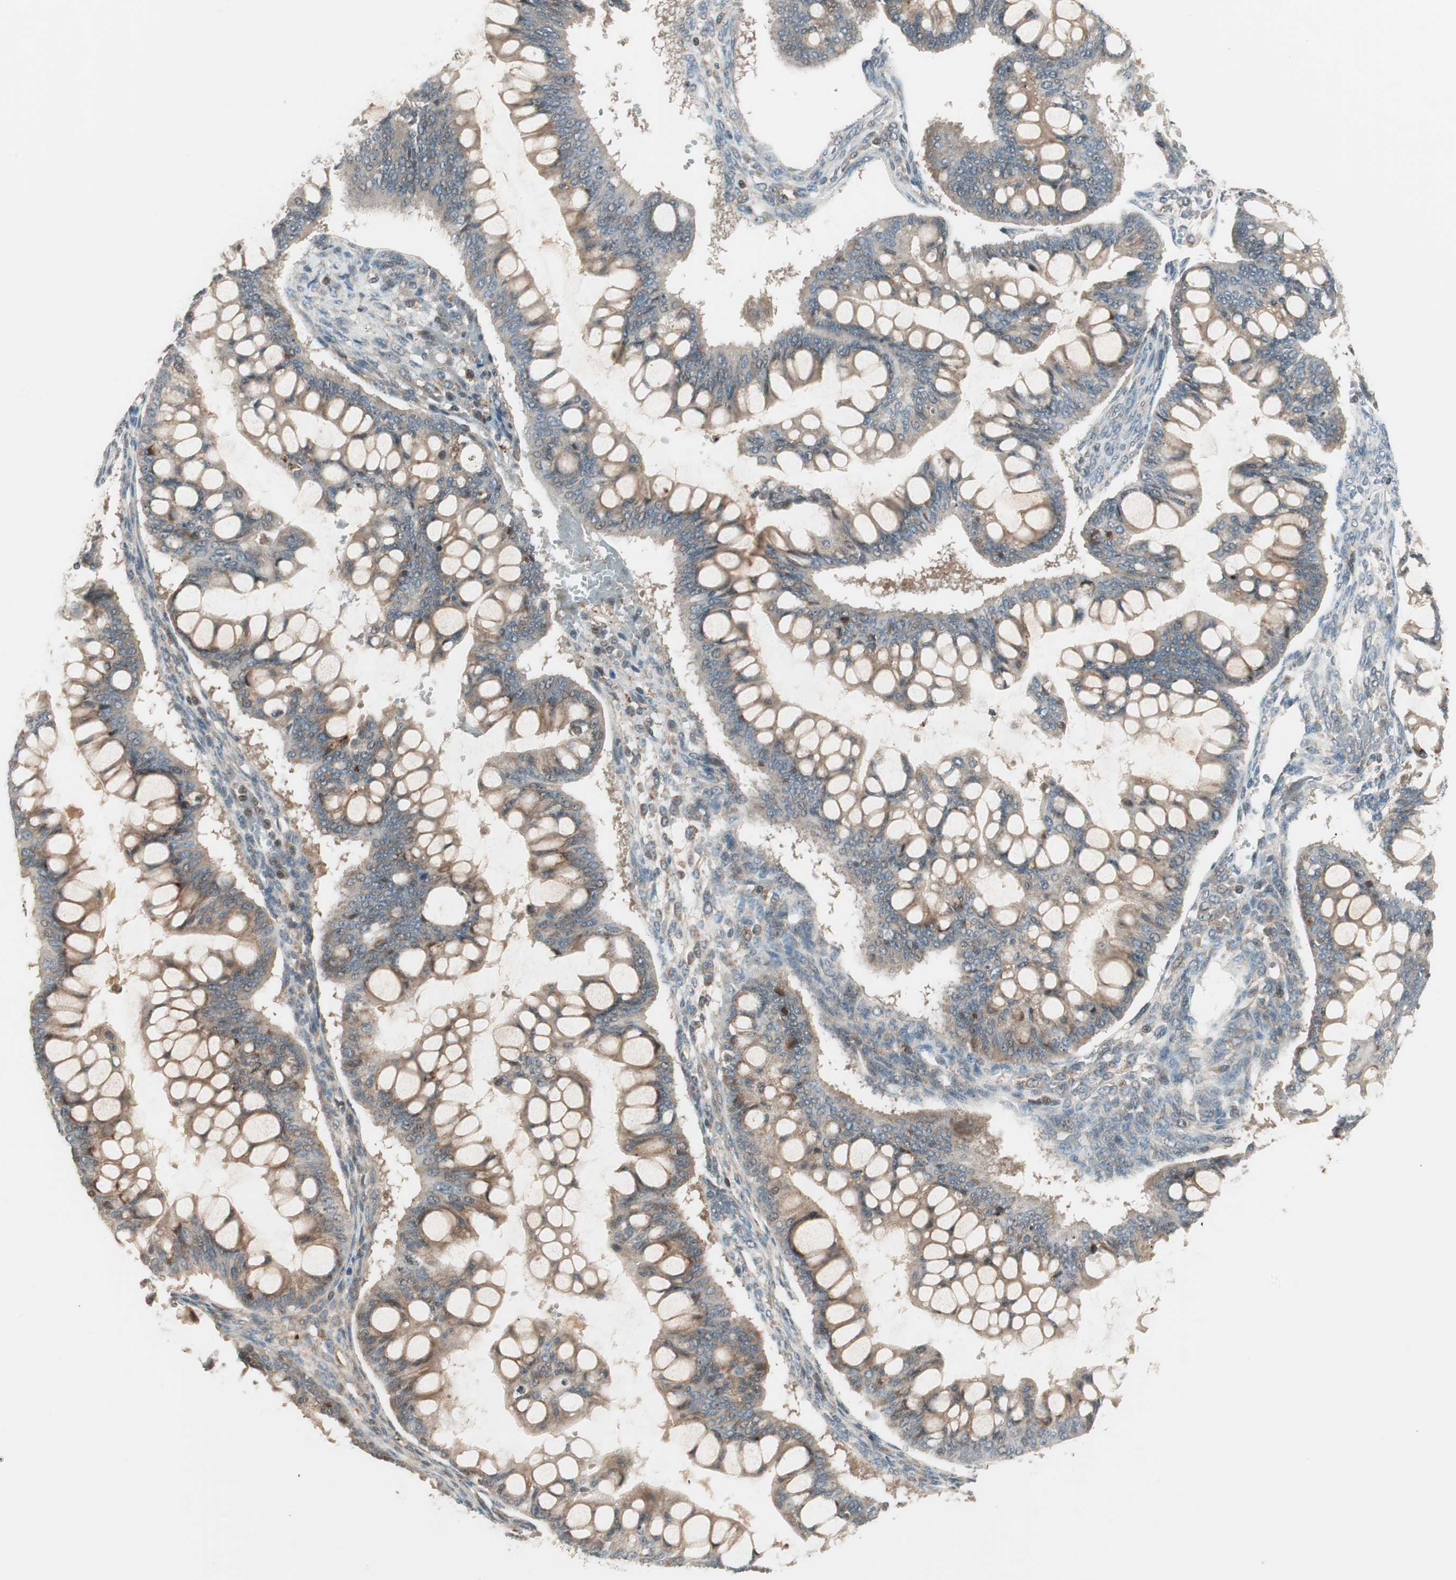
{"staining": {"intensity": "weak", "quantity": ">75%", "location": "cytoplasmic/membranous"}, "tissue": "ovarian cancer", "cell_type": "Tumor cells", "image_type": "cancer", "snomed": [{"axis": "morphology", "description": "Cystadenocarcinoma, mucinous, NOS"}, {"axis": "topography", "description": "Ovary"}], "caption": "This micrograph reveals immunohistochemistry (IHC) staining of human mucinous cystadenocarcinoma (ovarian), with low weak cytoplasmic/membranous staining in approximately >75% of tumor cells.", "gene": "SFRP1", "patient": {"sex": "female", "age": 73}}